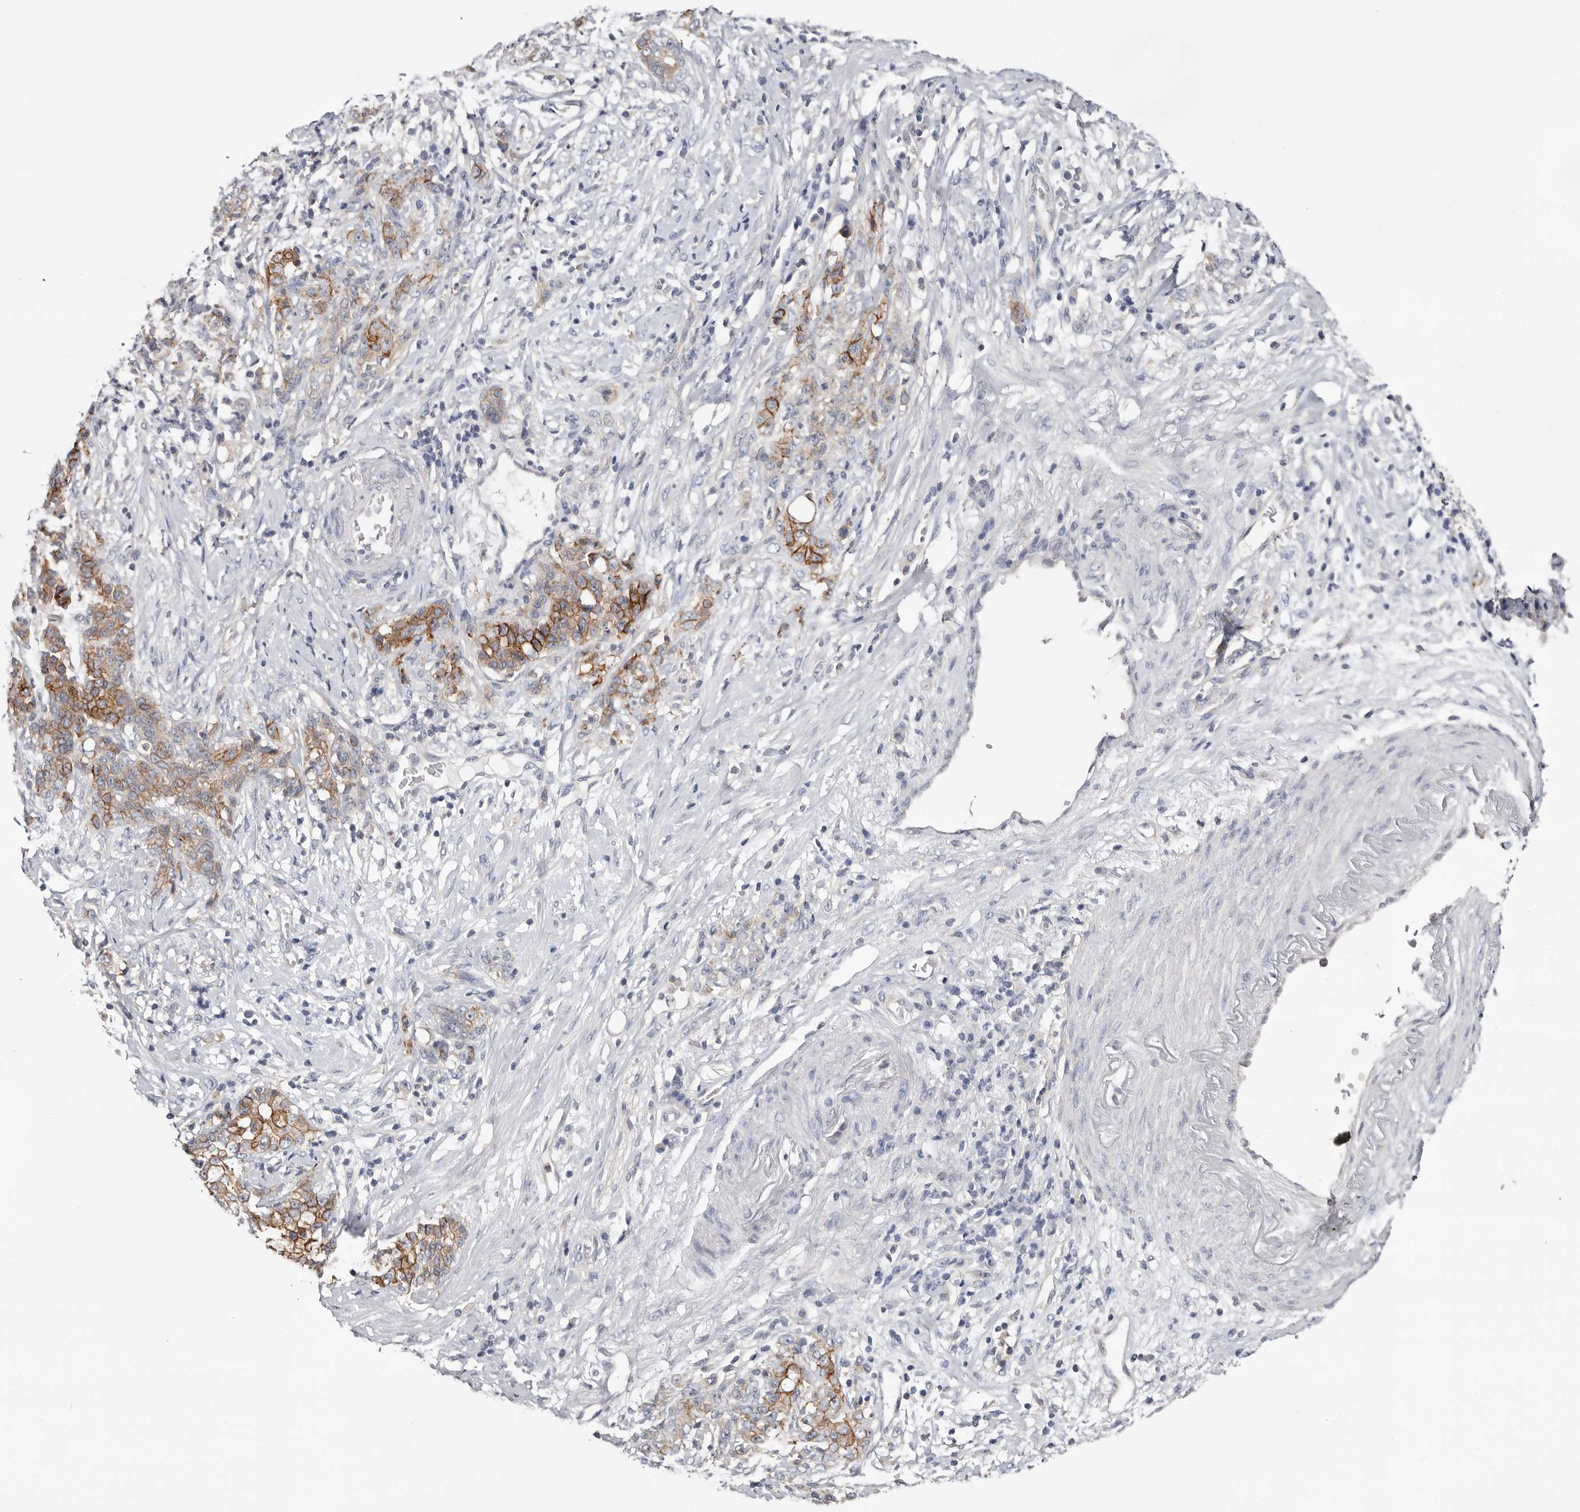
{"staining": {"intensity": "moderate", "quantity": "25%-75%", "location": "cytoplasmic/membranous"}, "tissue": "stomach cancer", "cell_type": "Tumor cells", "image_type": "cancer", "snomed": [{"axis": "morphology", "description": "Adenocarcinoma, NOS"}, {"axis": "topography", "description": "Stomach, lower"}], "caption": "DAB (3,3'-diaminobenzidine) immunohistochemical staining of human stomach adenocarcinoma exhibits moderate cytoplasmic/membranous protein staining in about 25%-75% of tumor cells.", "gene": "S100A14", "patient": {"sex": "male", "age": 88}}